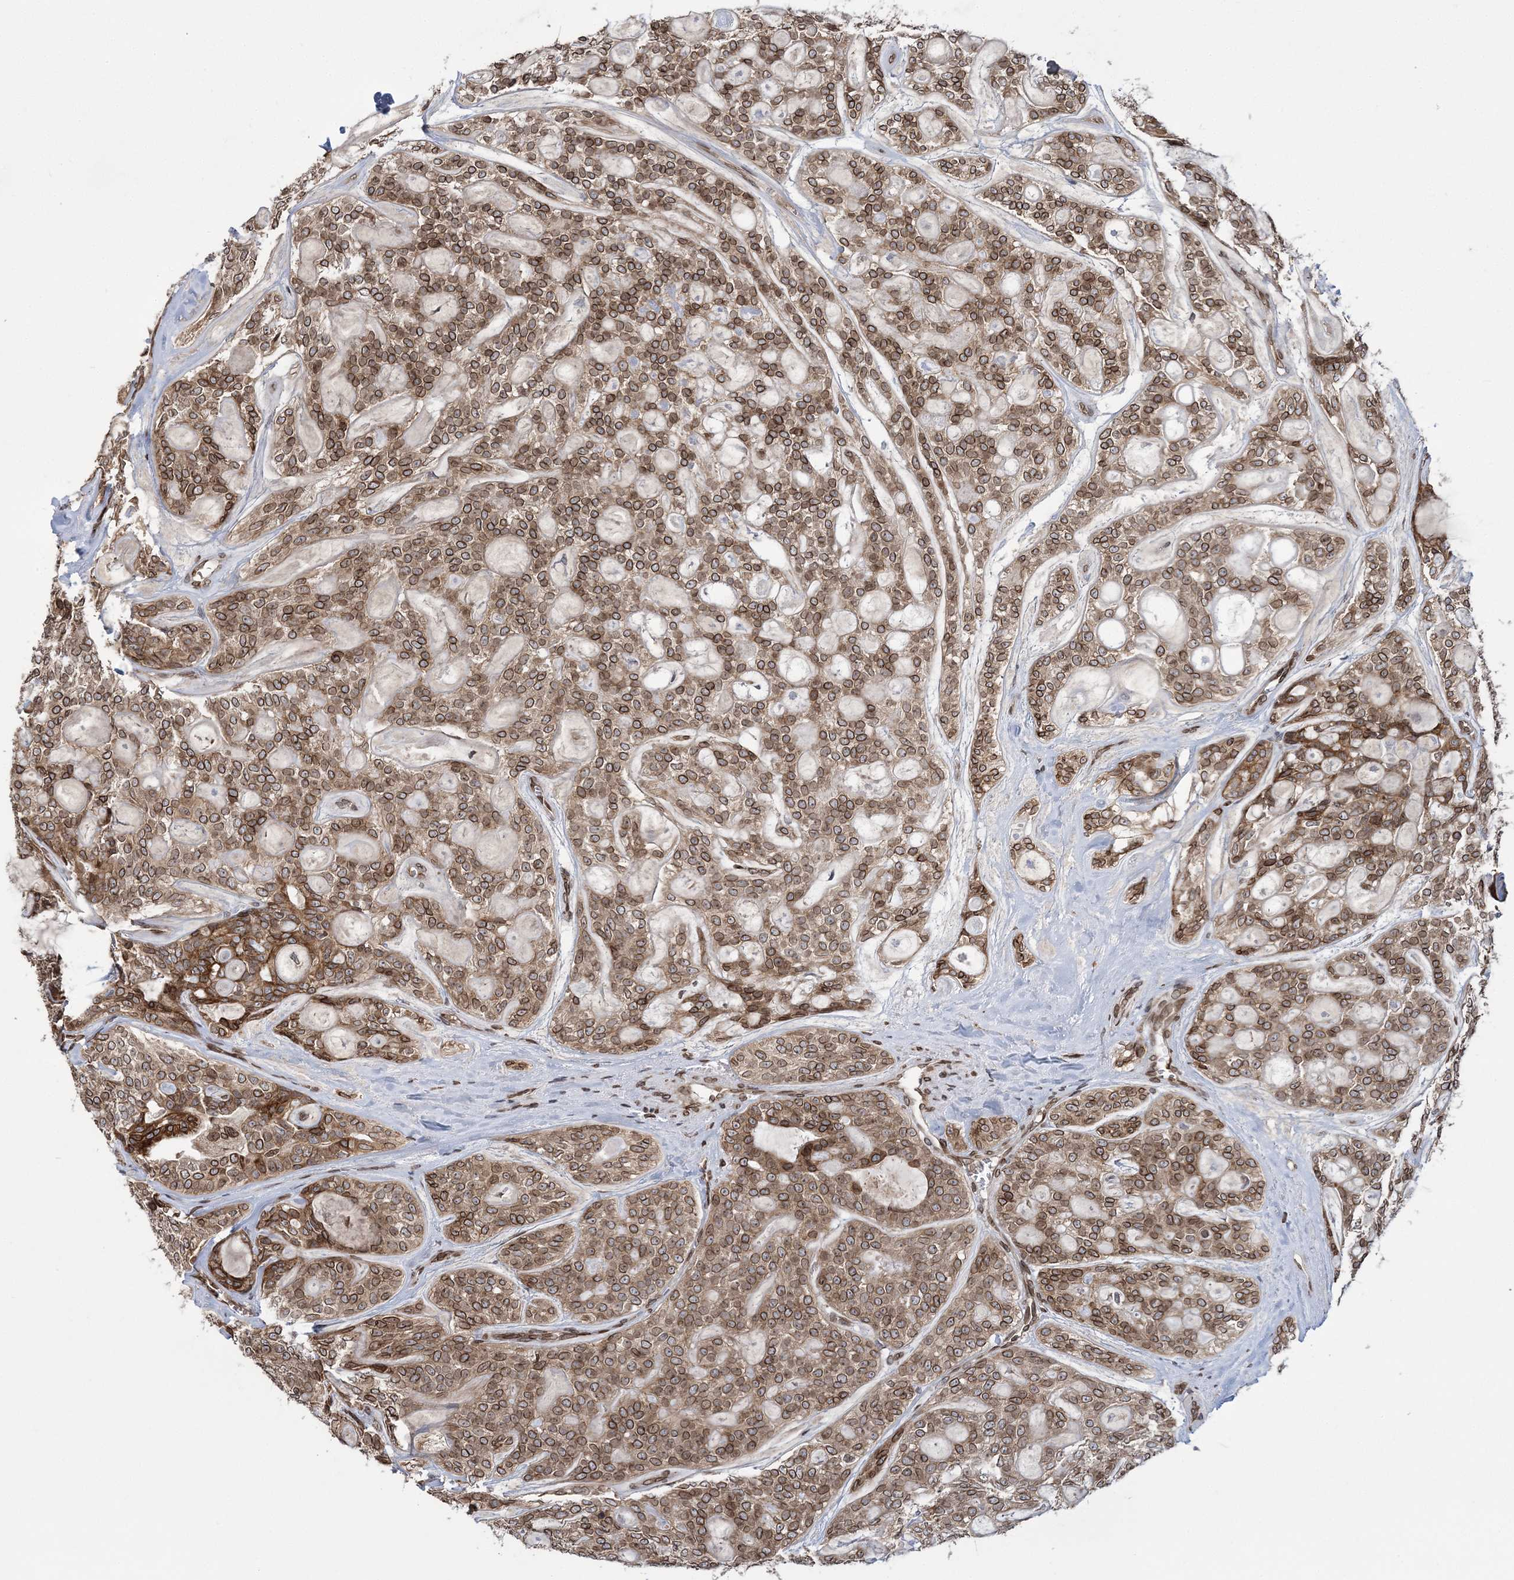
{"staining": {"intensity": "moderate", "quantity": ">75%", "location": "cytoplasmic/membranous,nuclear"}, "tissue": "head and neck cancer", "cell_type": "Tumor cells", "image_type": "cancer", "snomed": [{"axis": "morphology", "description": "Adenocarcinoma, NOS"}, {"axis": "topography", "description": "Head-Neck"}], "caption": "Immunohistochemical staining of human head and neck adenocarcinoma demonstrates moderate cytoplasmic/membranous and nuclear protein expression in about >75% of tumor cells.", "gene": "DNAJC27", "patient": {"sex": "male", "age": 66}}